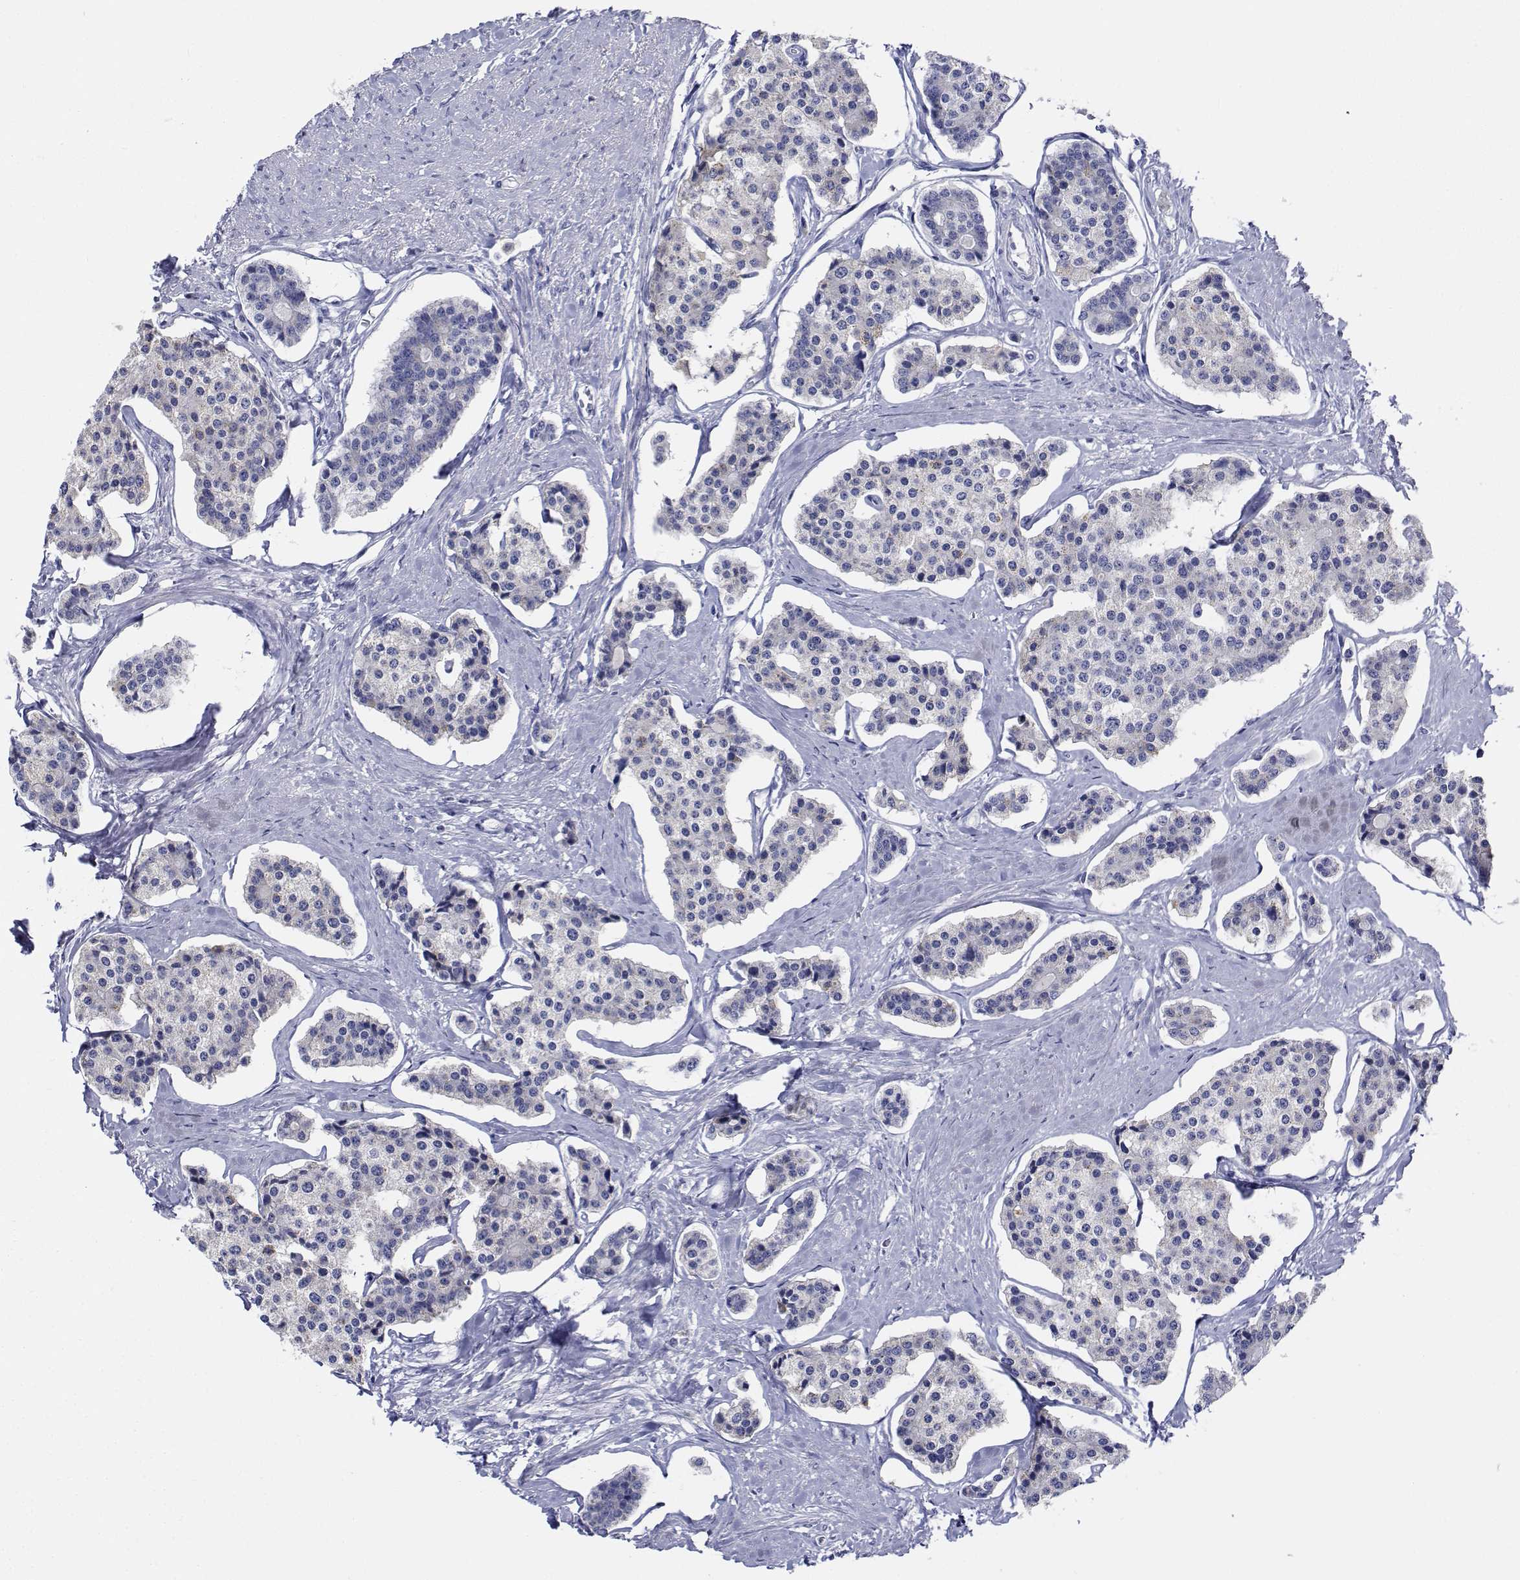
{"staining": {"intensity": "negative", "quantity": "none", "location": "none"}, "tissue": "carcinoid", "cell_type": "Tumor cells", "image_type": "cancer", "snomed": [{"axis": "morphology", "description": "Carcinoid, malignant, NOS"}, {"axis": "topography", "description": "Small intestine"}], "caption": "Carcinoid was stained to show a protein in brown. There is no significant positivity in tumor cells.", "gene": "CDHR3", "patient": {"sex": "female", "age": 65}}